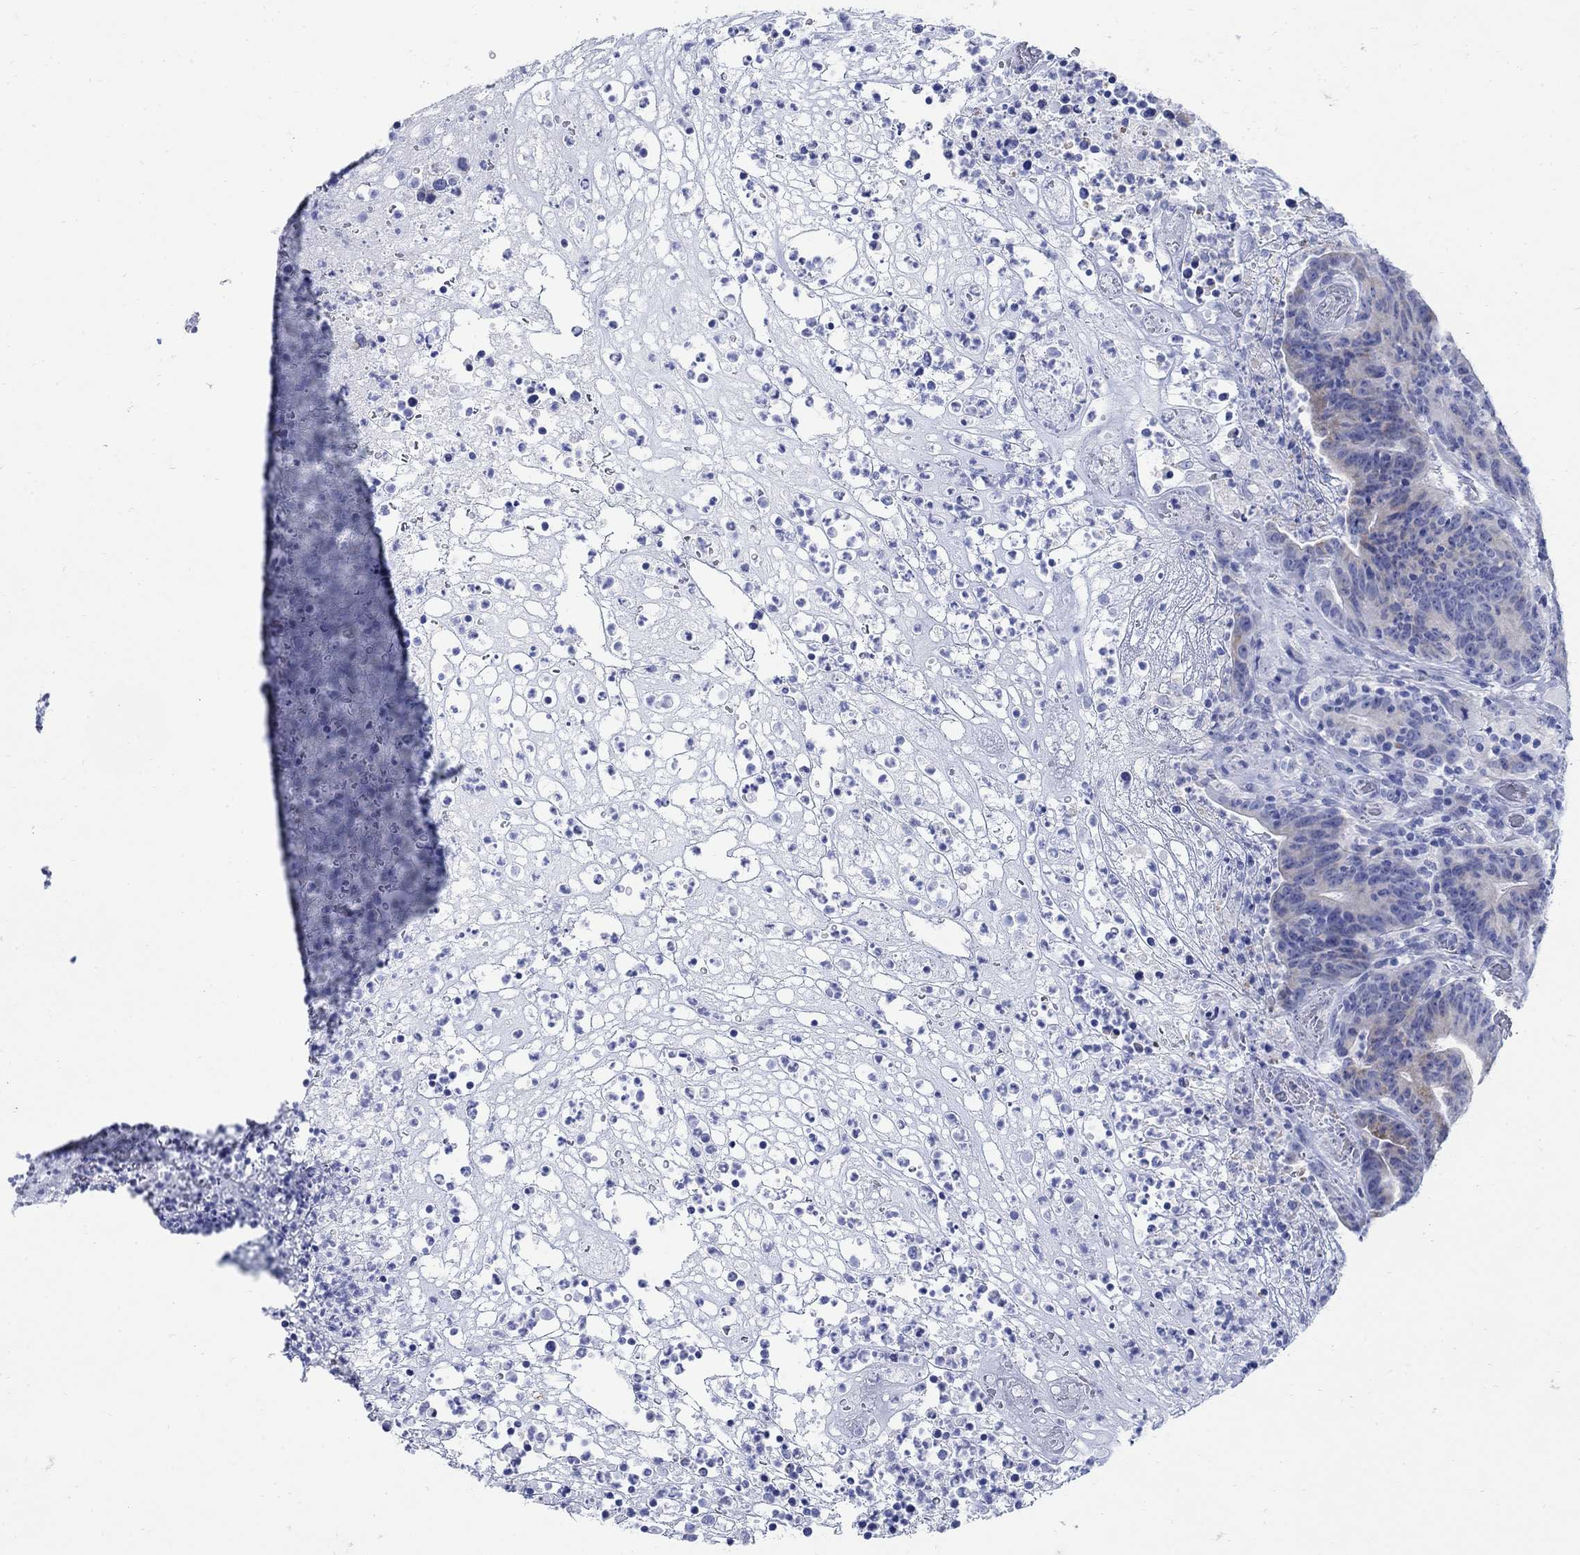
{"staining": {"intensity": "negative", "quantity": "none", "location": "none"}, "tissue": "colorectal cancer", "cell_type": "Tumor cells", "image_type": "cancer", "snomed": [{"axis": "morphology", "description": "Adenocarcinoma, NOS"}, {"axis": "topography", "description": "Colon"}], "caption": "A photomicrograph of human colorectal cancer is negative for staining in tumor cells.", "gene": "ZDHHC14", "patient": {"sex": "female", "age": 75}}